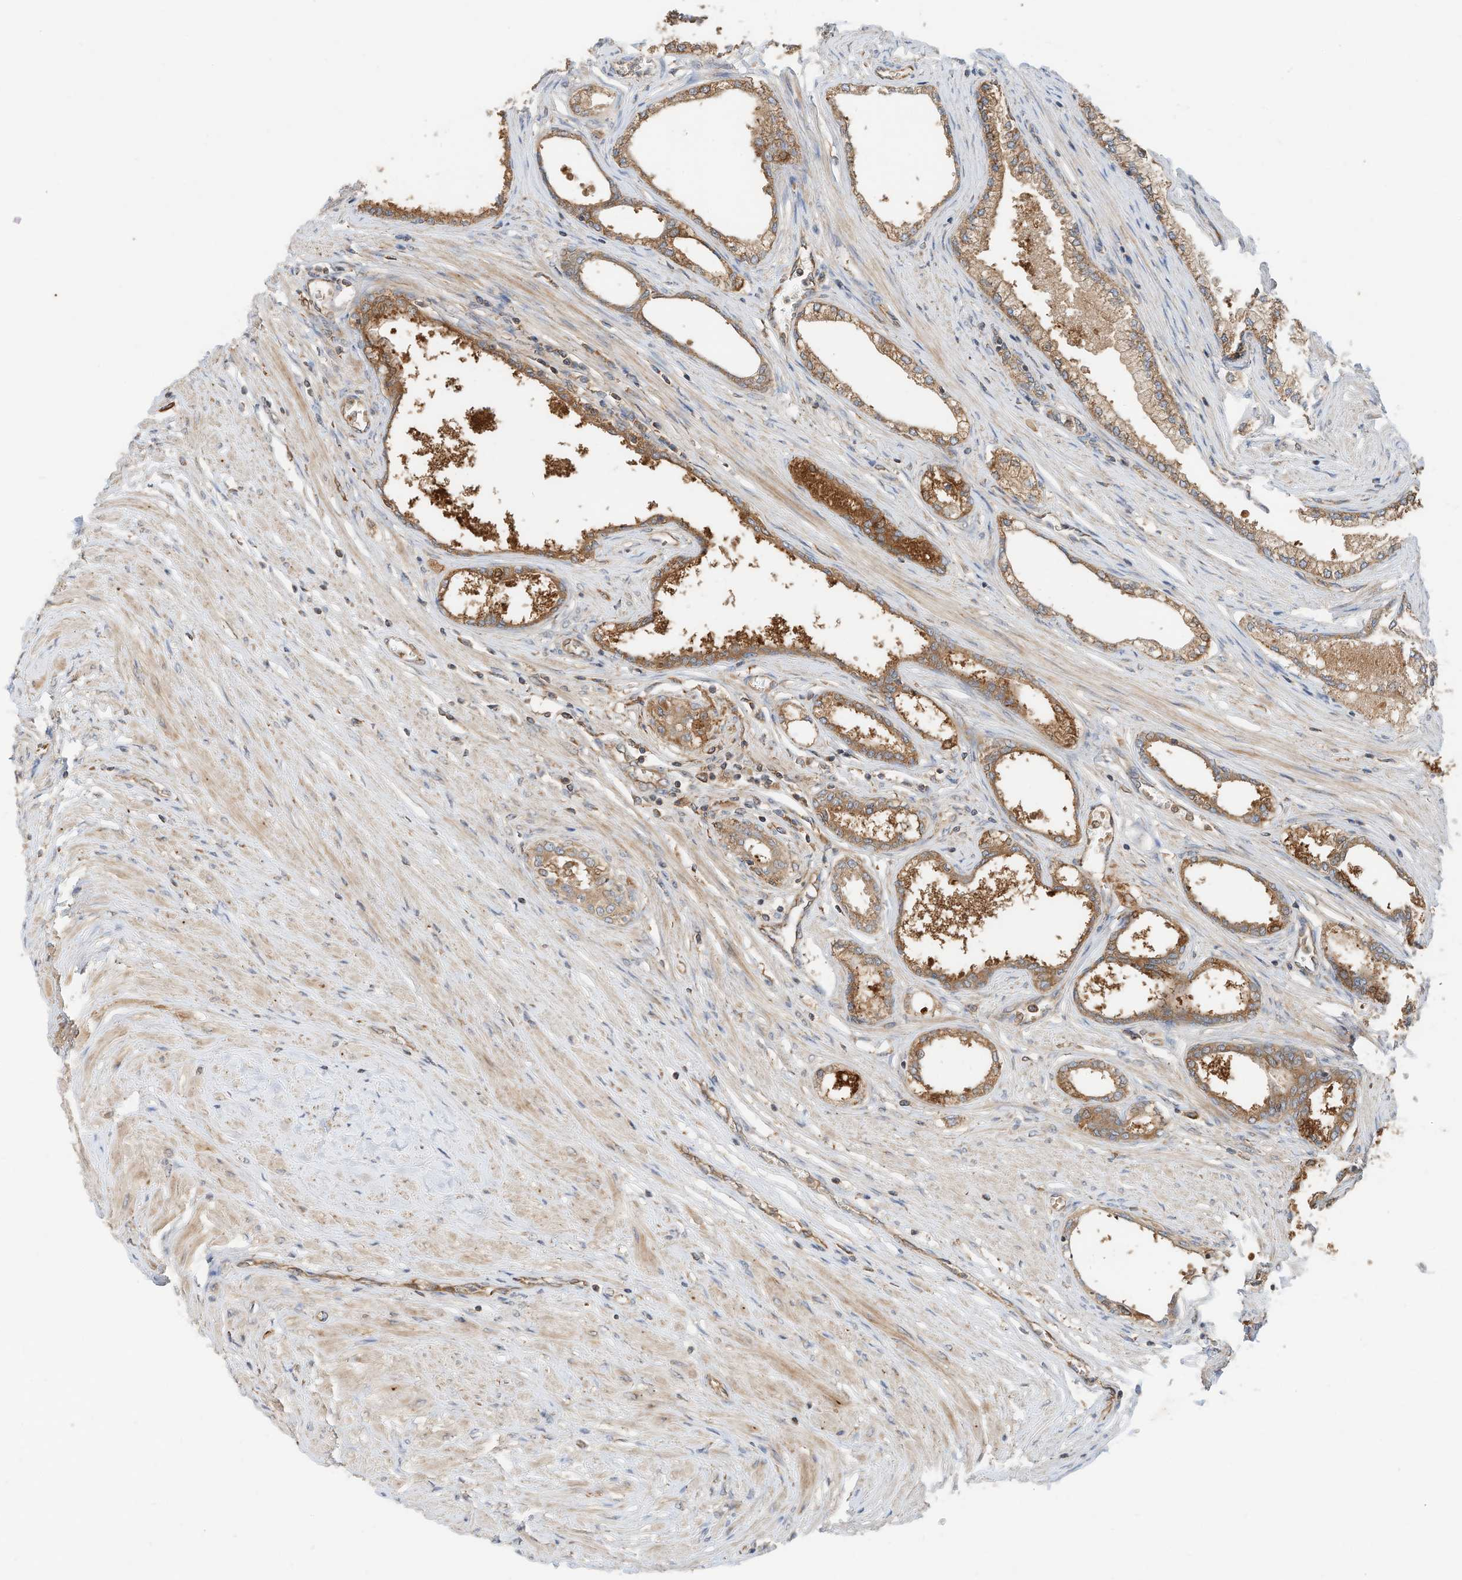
{"staining": {"intensity": "moderate", "quantity": ">75%", "location": "cytoplasmic/membranous"}, "tissue": "prostate", "cell_type": "Glandular cells", "image_type": "normal", "snomed": [{"axis": "morphology", "description": "Normal tissue, NOS"}, {"axis": "morphology", "description": "Urothelial carcinoma, Low grade"}, {"axis": "topography", "description": "Urinary bladder"}, {"axis": "topography", "description": "Prostate"}], "caption": "A photomicrograph showing moderate cytoplasmic/membranous staining in about >75% of glandular cells in normal prostate, as visualized by brown immunohistochemical staining.", "gene": "CPAMD8", "patient": {"sex": "male", "age": 60}}